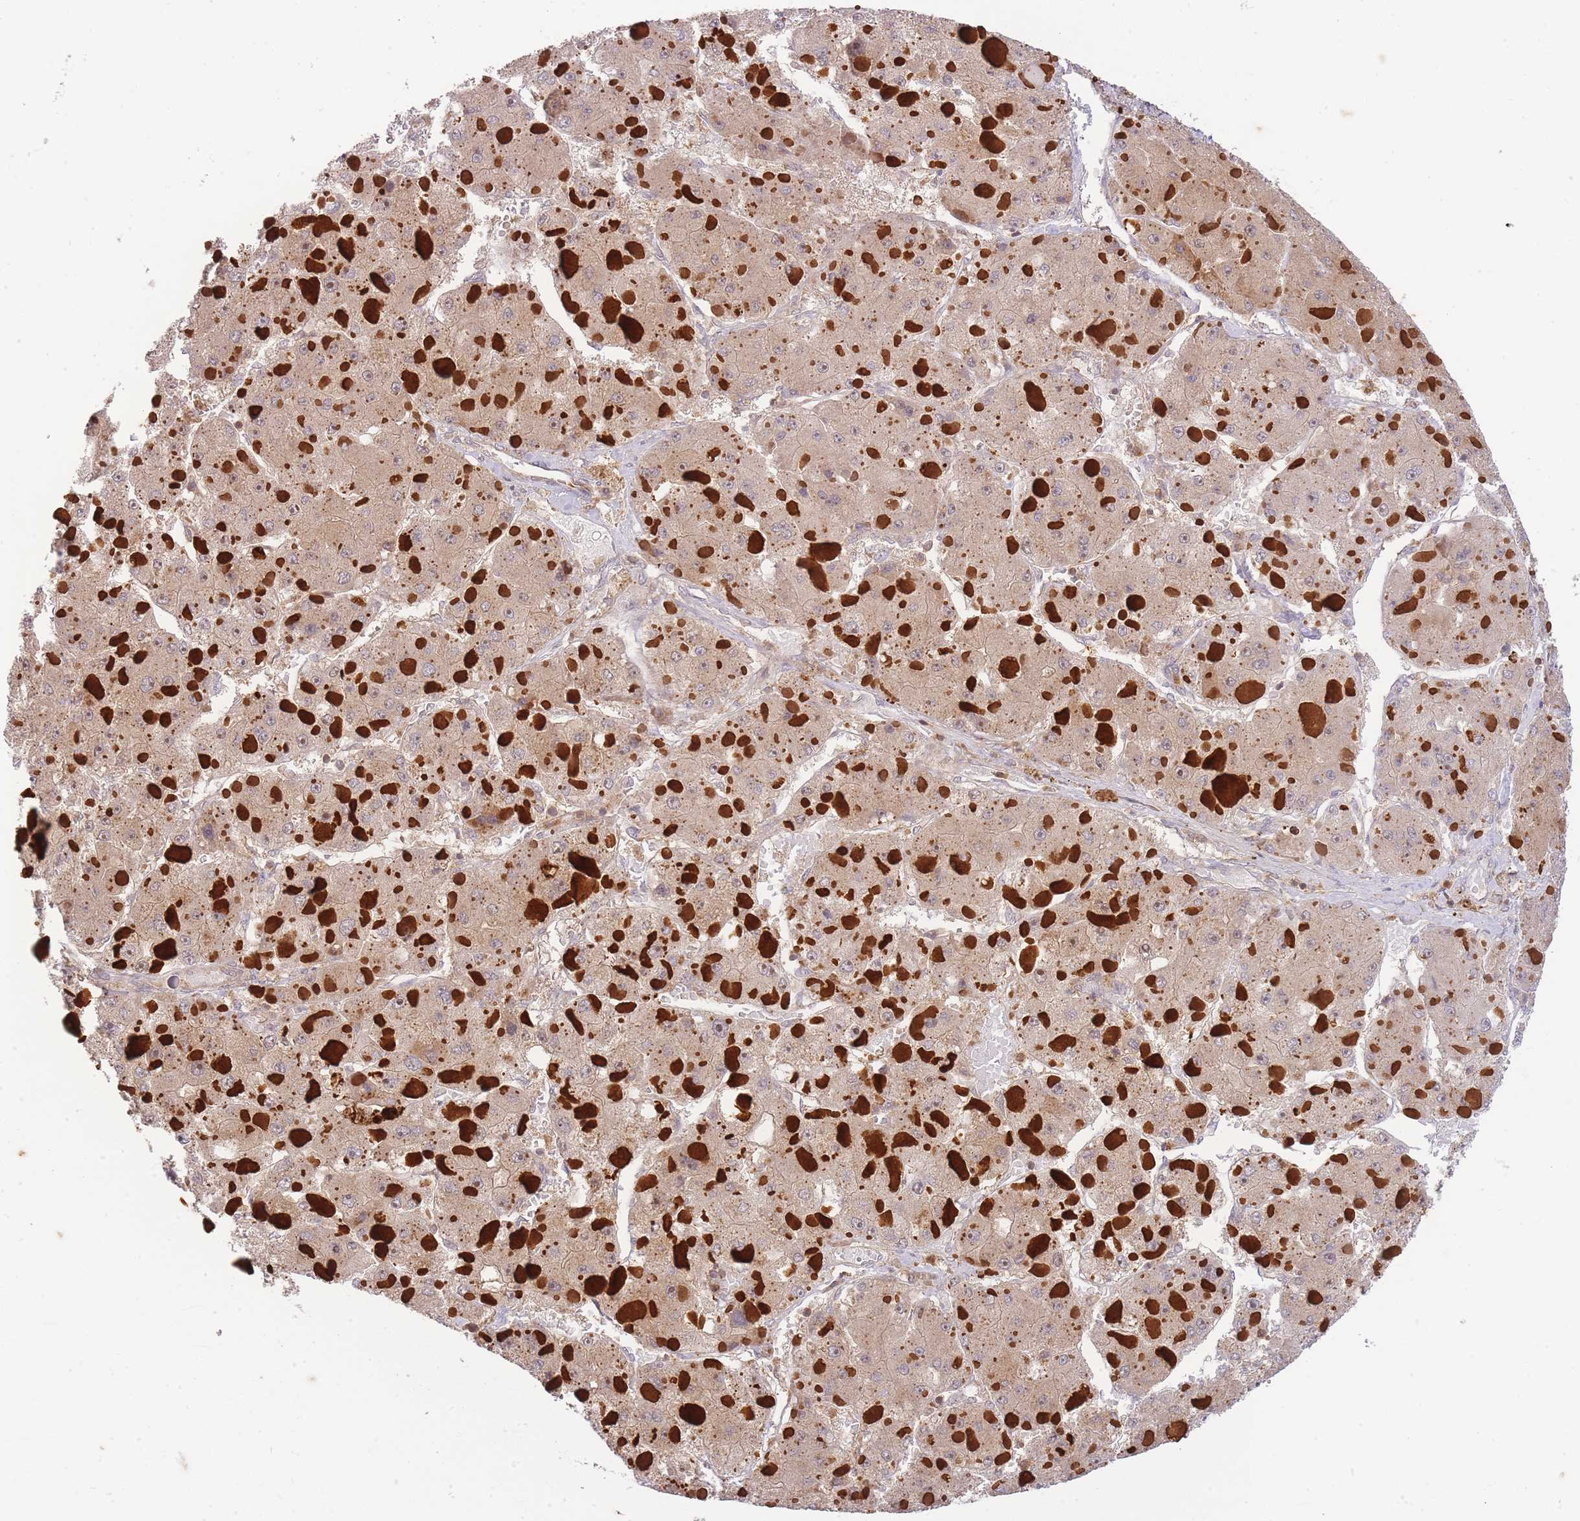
{"staining": {"intensity": "weak", "quantity": ">75%", "location": "cytoplasmic/membranous"}, "tissue": "liver cancer", "cell_type": "Tumor cells", "image_type": "cancer", "snomed": [{"axis": "morphology", "description": "Carcinoma, Hepatocellular, NOS"}, {"axis": "topography", "description": "Liver"}], "caption": "Liver cancer tissue displays weak cytoplasmic/membranous expression in approximately >75% of tumor cells, visualized by immunohistochemistry. (brown staining indicates protein expression, while blue staining denotes nuclei).", "gene": "ST8SIA4", "patient": {"sex": "female", "age": 73}}